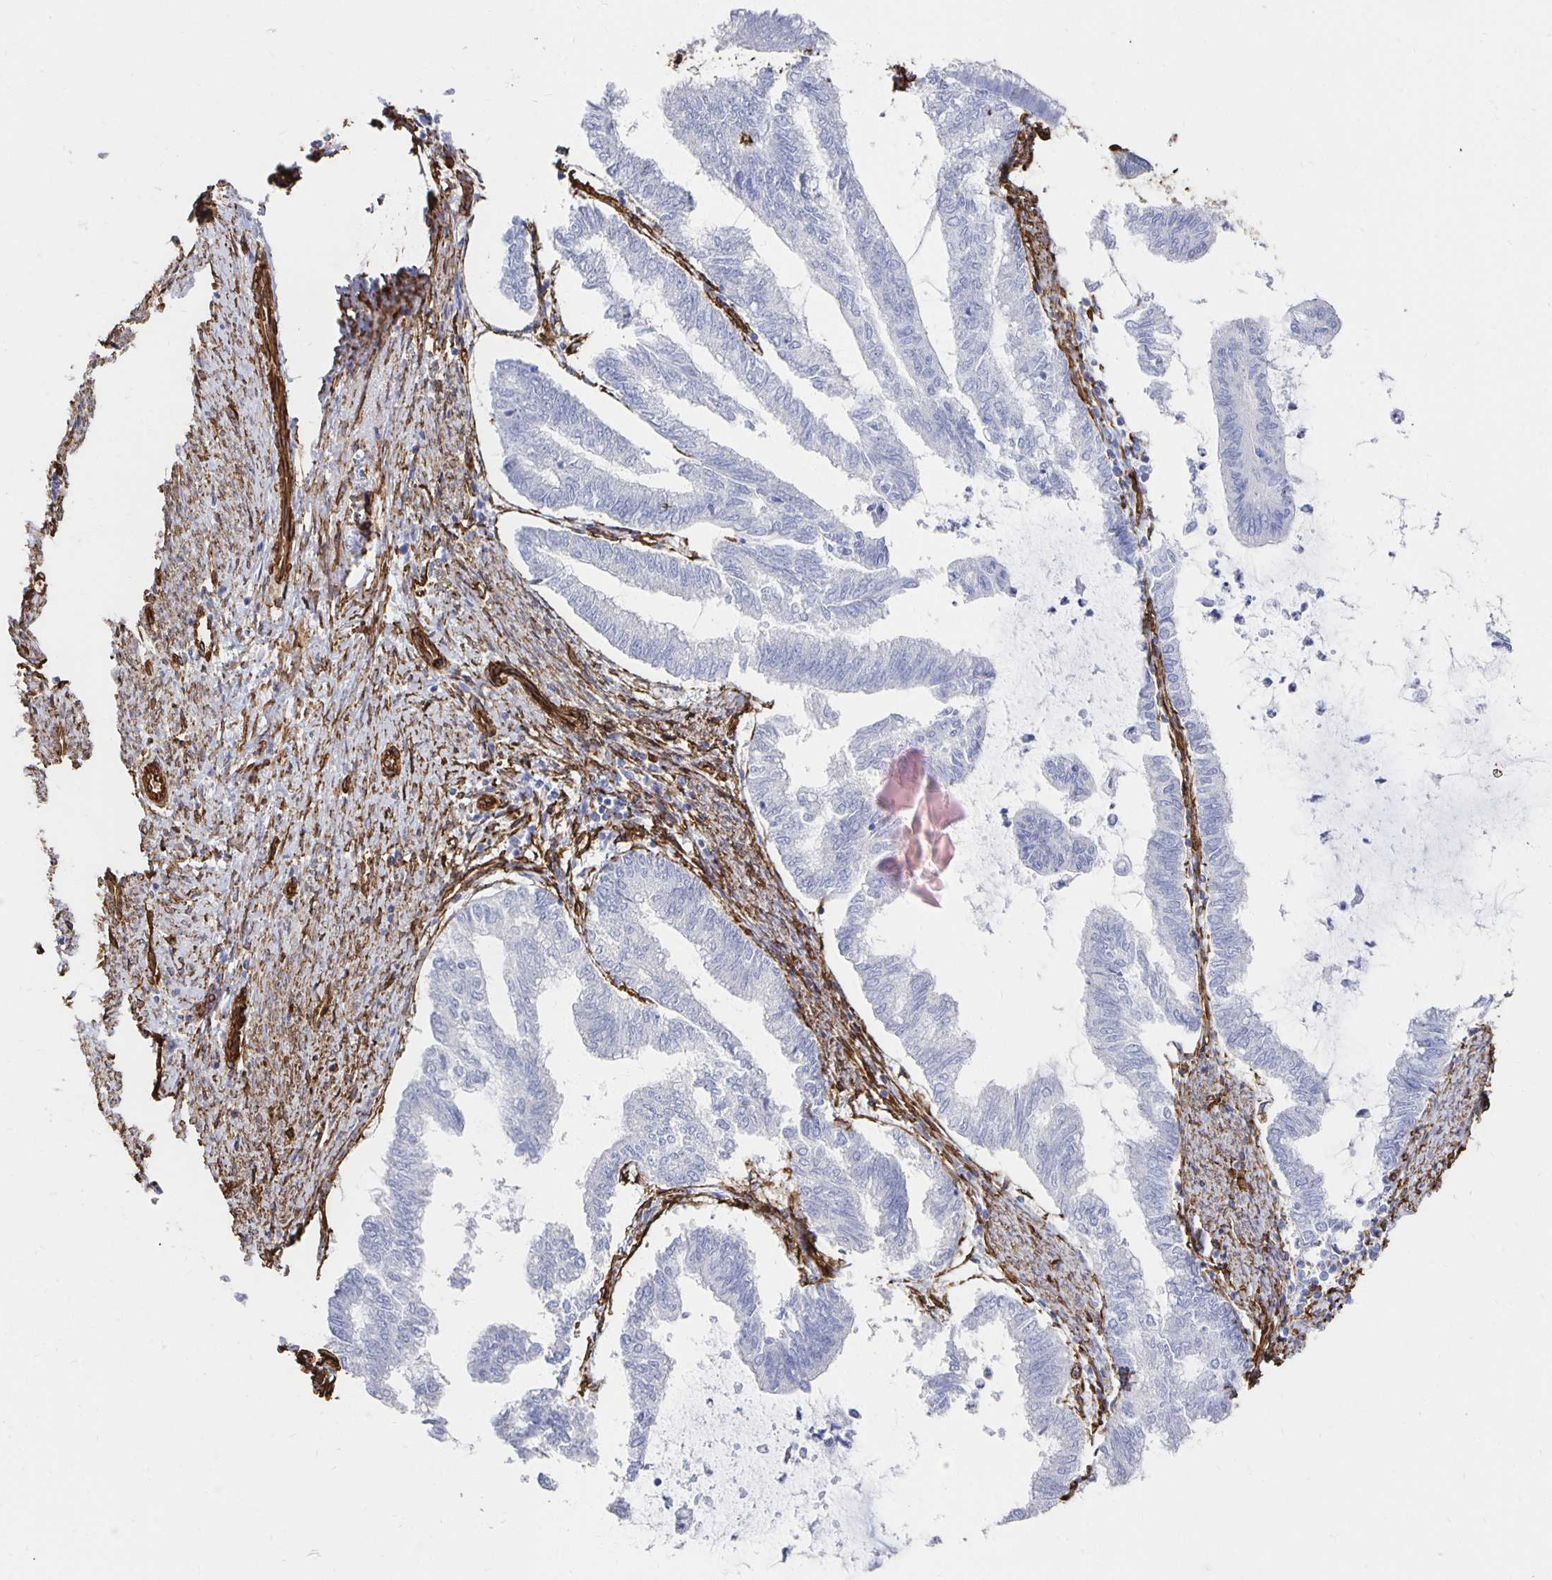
{"staining": {"intensity": "negative", "quantity": "none", "location": "none"}, "tissue": "endometrial cancer", "cell_type": "Tumor cells", "image_type": "cancer", "snomed": [{"axis": "morphology", "description": "Adenocarcinoma, NOS"}, {"axis": "topography", "description": "Endometrium"}], "caption": "A micrograph of human endometrial cancer is negative for staining in tumor cells.", "gene": "VIPR2", "patient": {"sex": "female", "age": 79}}